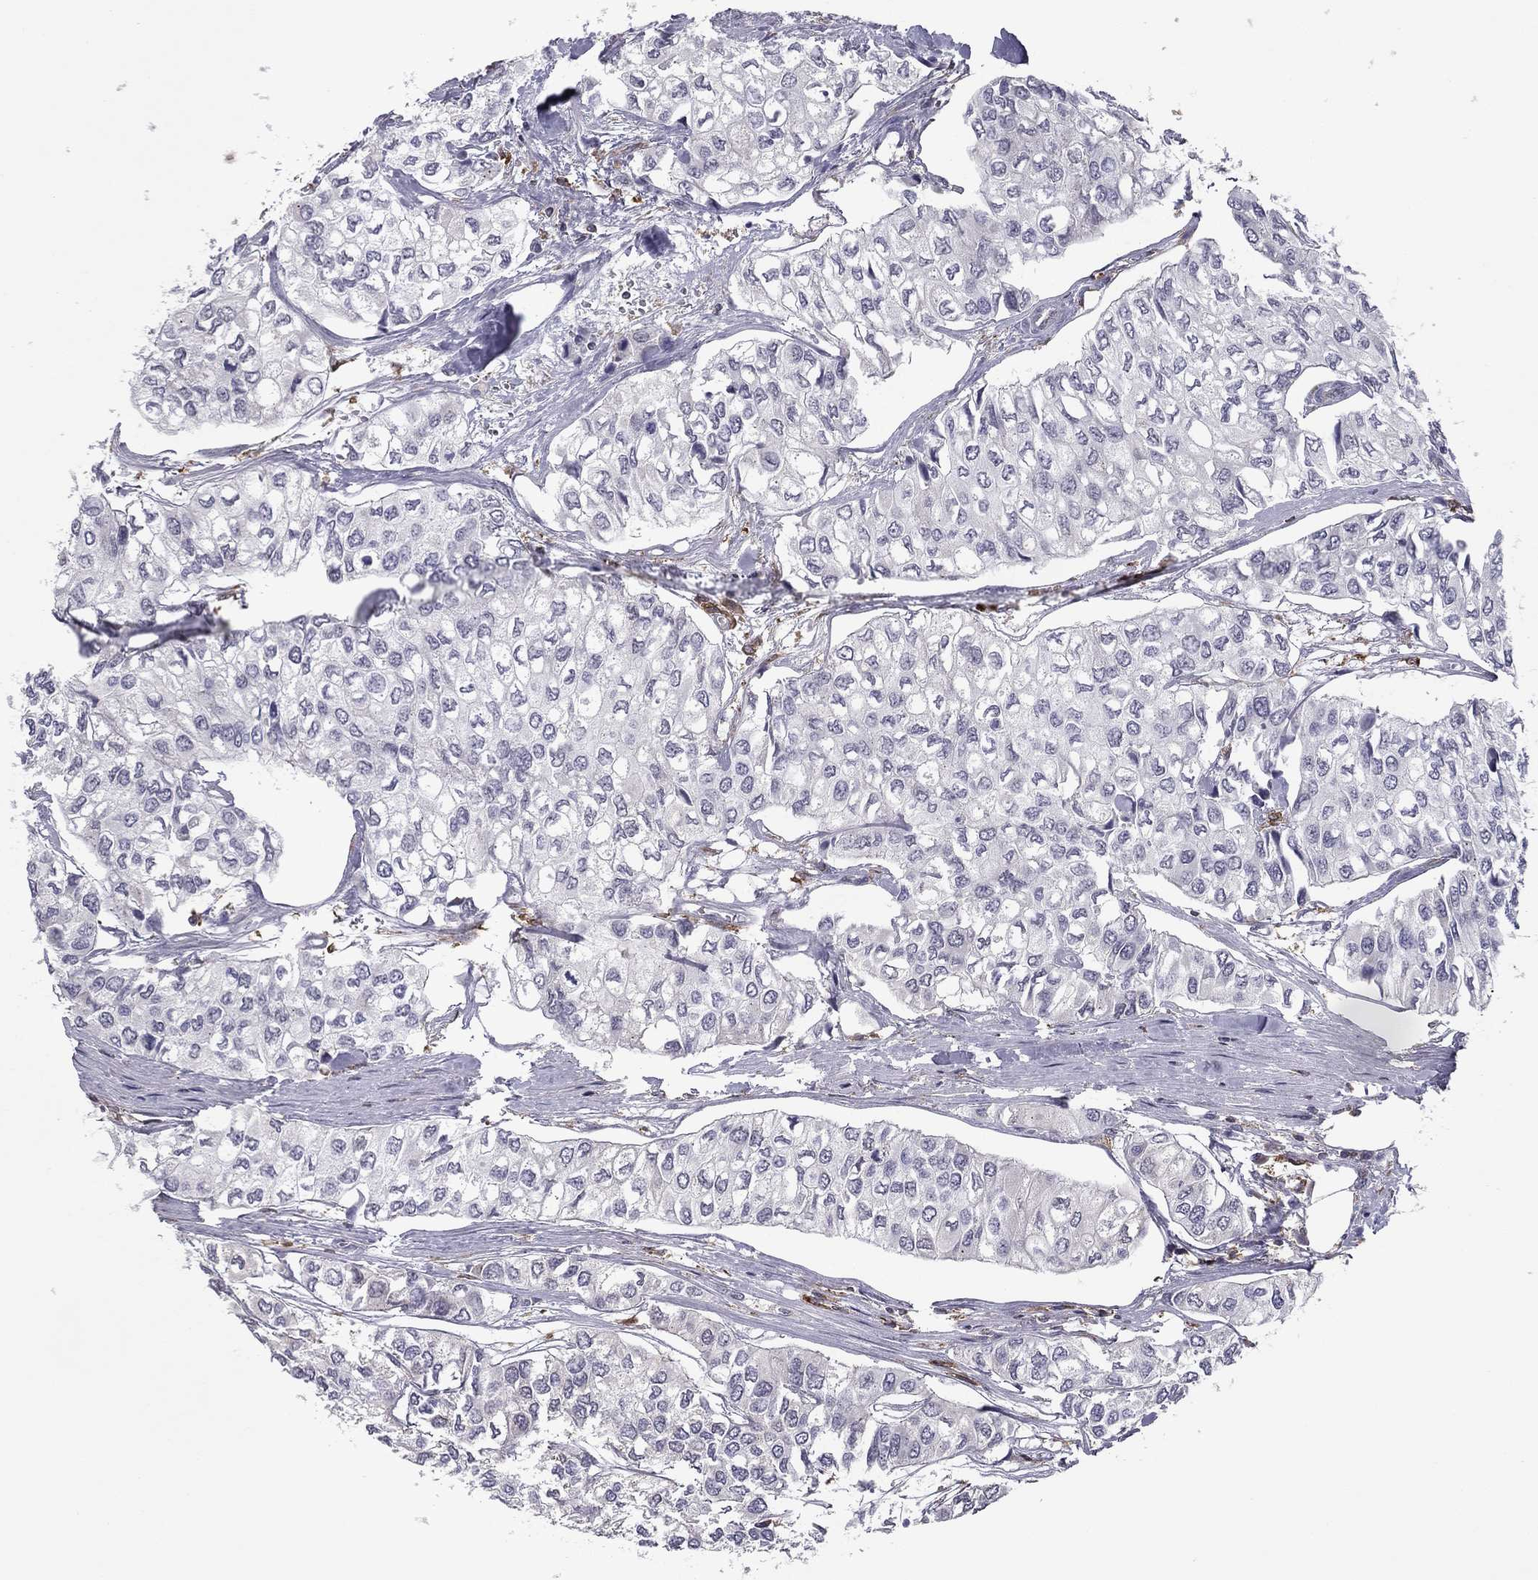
{"staining": {"intensity": "negative", "quantity": "none", "location": "none"}, "tissue": "urothelial cancer", "cell_type": "Tumor cells", "image_type": "cancer", "snomed": [{"axis": "morphology", "description": "Urothelial carcinoma, High grade"}, {"axis": "topography", "description": "Urinary bladder"}], "caption": "Immunohistochemistry (IHC) of urothelial carcinoma (high-grade) demonstrates no staining in tumor cells. (Stains: DAB immunohistochemistry (IHC) with hematoxylin counter stain, Microscopy: brightfield microscopy at high magnification).", "gene": "PLCB2", "patient": {"sex": "male", "age": 73}}